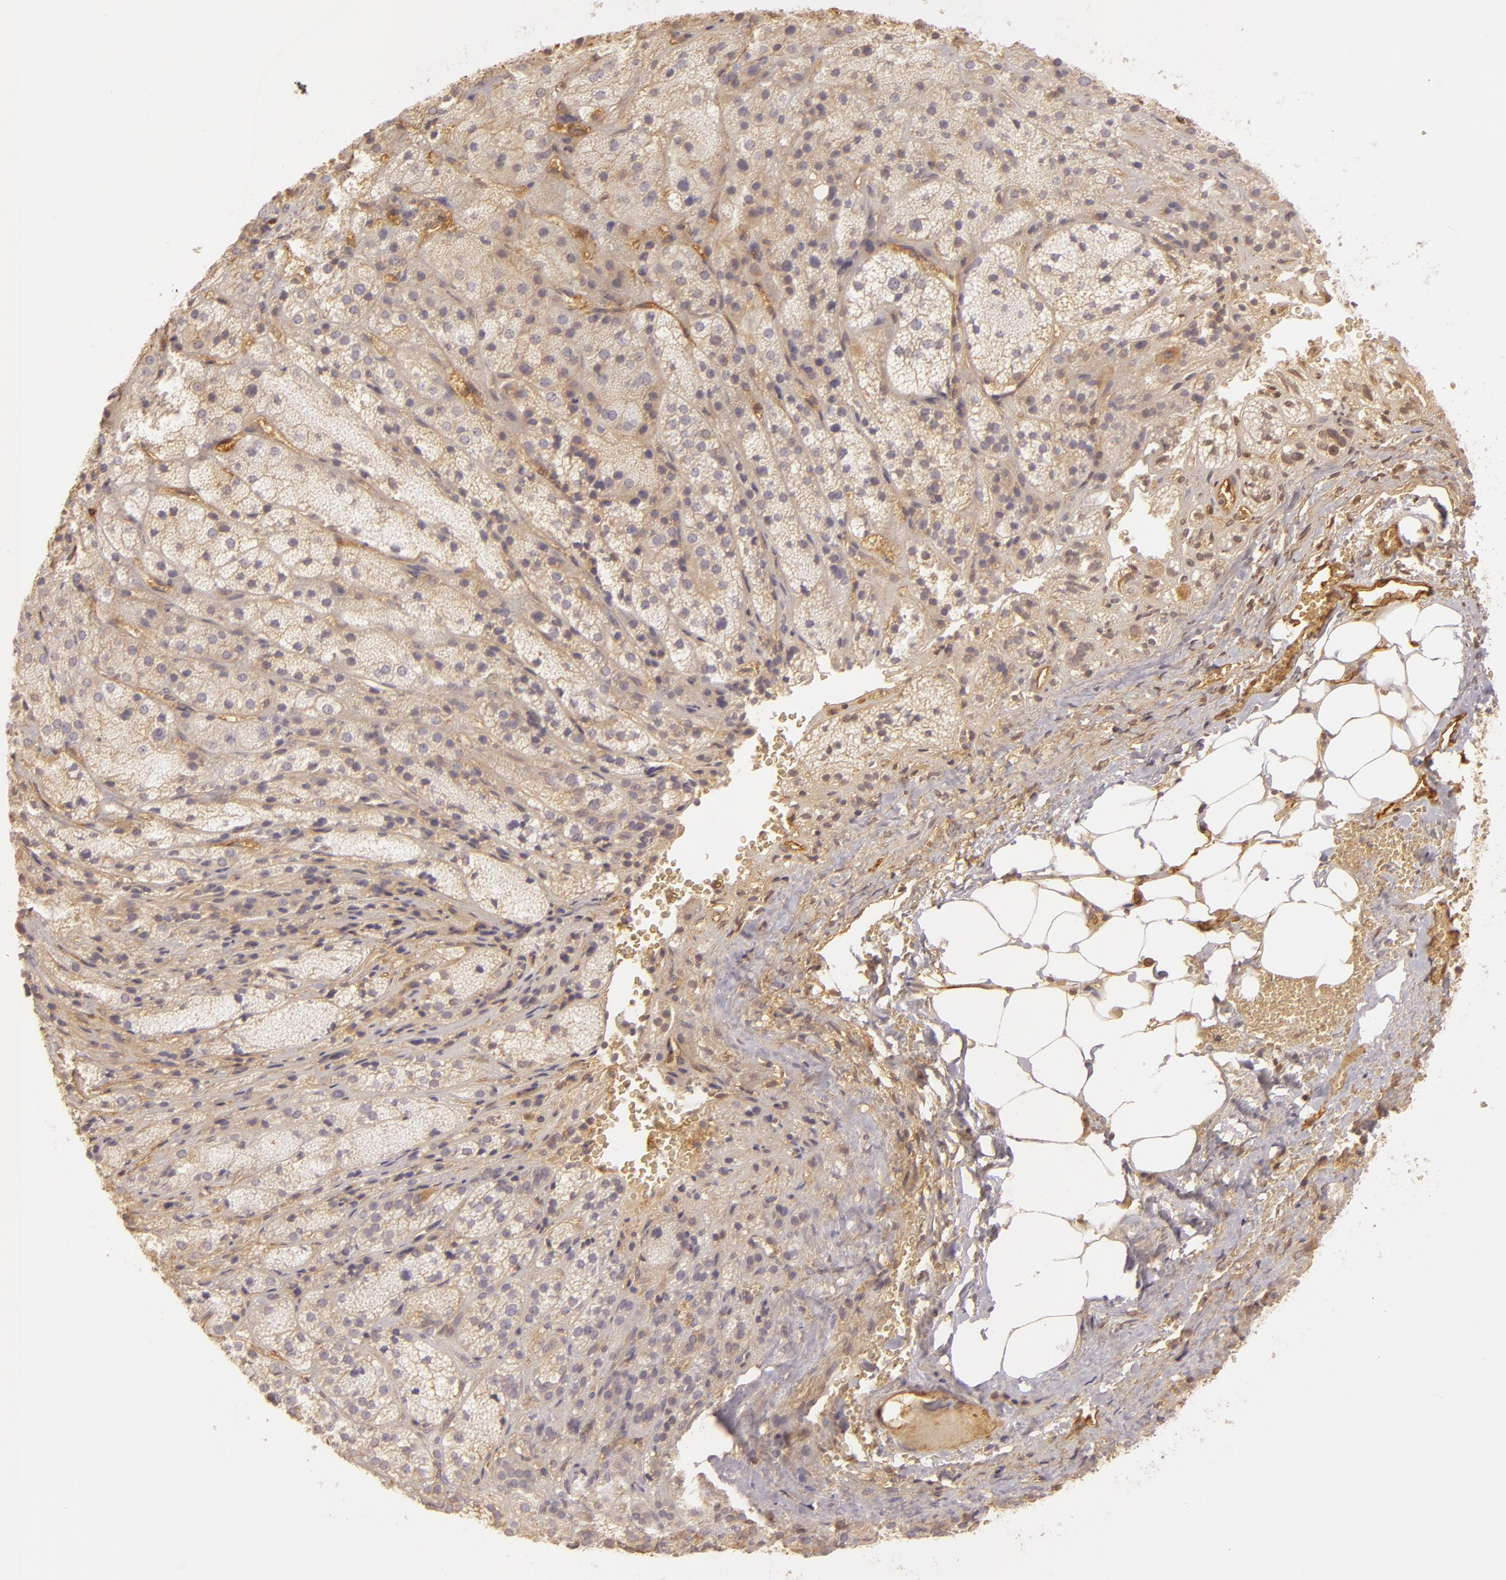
{"staining": {"intensity": "weak", "quantity": ">75%", "location": "cytoplasmic/membranous"}, "tissue": "adrenal gland", "cell_type": "Glandular cells", "image_type": "normal", "snomed": [{"axis": "morphology", "description": "Normal tissue, NOS"}, {"axis": "topography", "description": "Adrenal gland"}], "caption": "Brown immunohistochemical staining in normal adrenal gland displays weak cytoplasmic/membranous staining in approximately >75% of glandular cells.", "gene": "CD59", "patient": {"sex": "female", "age": 71}}